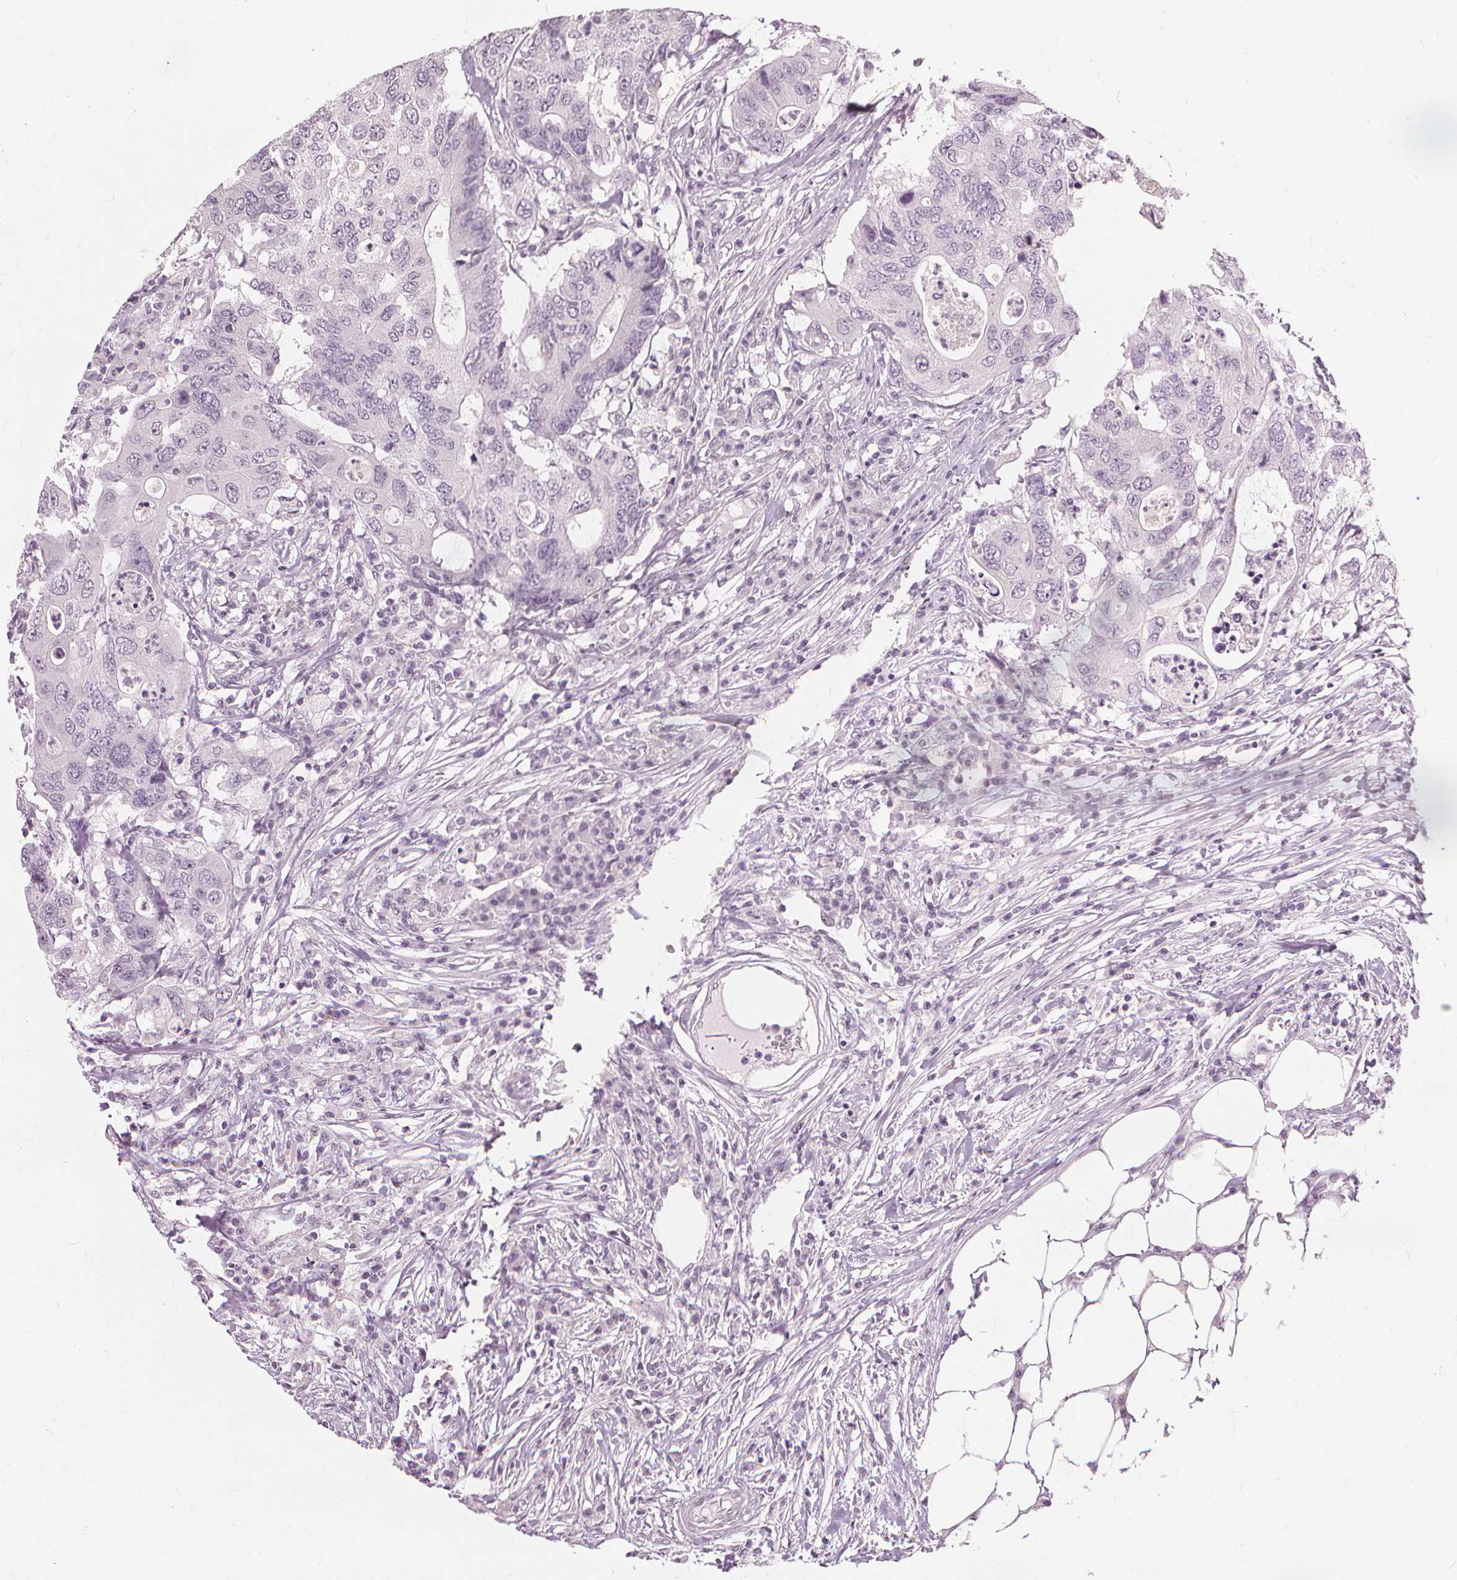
{"staining": {"intensity": "negative", "quantity": "none", "location": "none"}, "tissue": "colorectal cancer", "cell_type": "Tumor cells", "image_type": "cancer", "snomed": [{"axis": "morphology", "description": "Adenocarcinoma, NOS"}, {"axis": "topography", "description": "Colon"}], "caption": "A high-resolution micrograph shows immunohistochemistry staining of colorectal cancer (adenocarcinoma), which reveals no significant staining in tumor cells.", "gene": "SFTPD", "patient": {"sex": "male", "age": 71}}